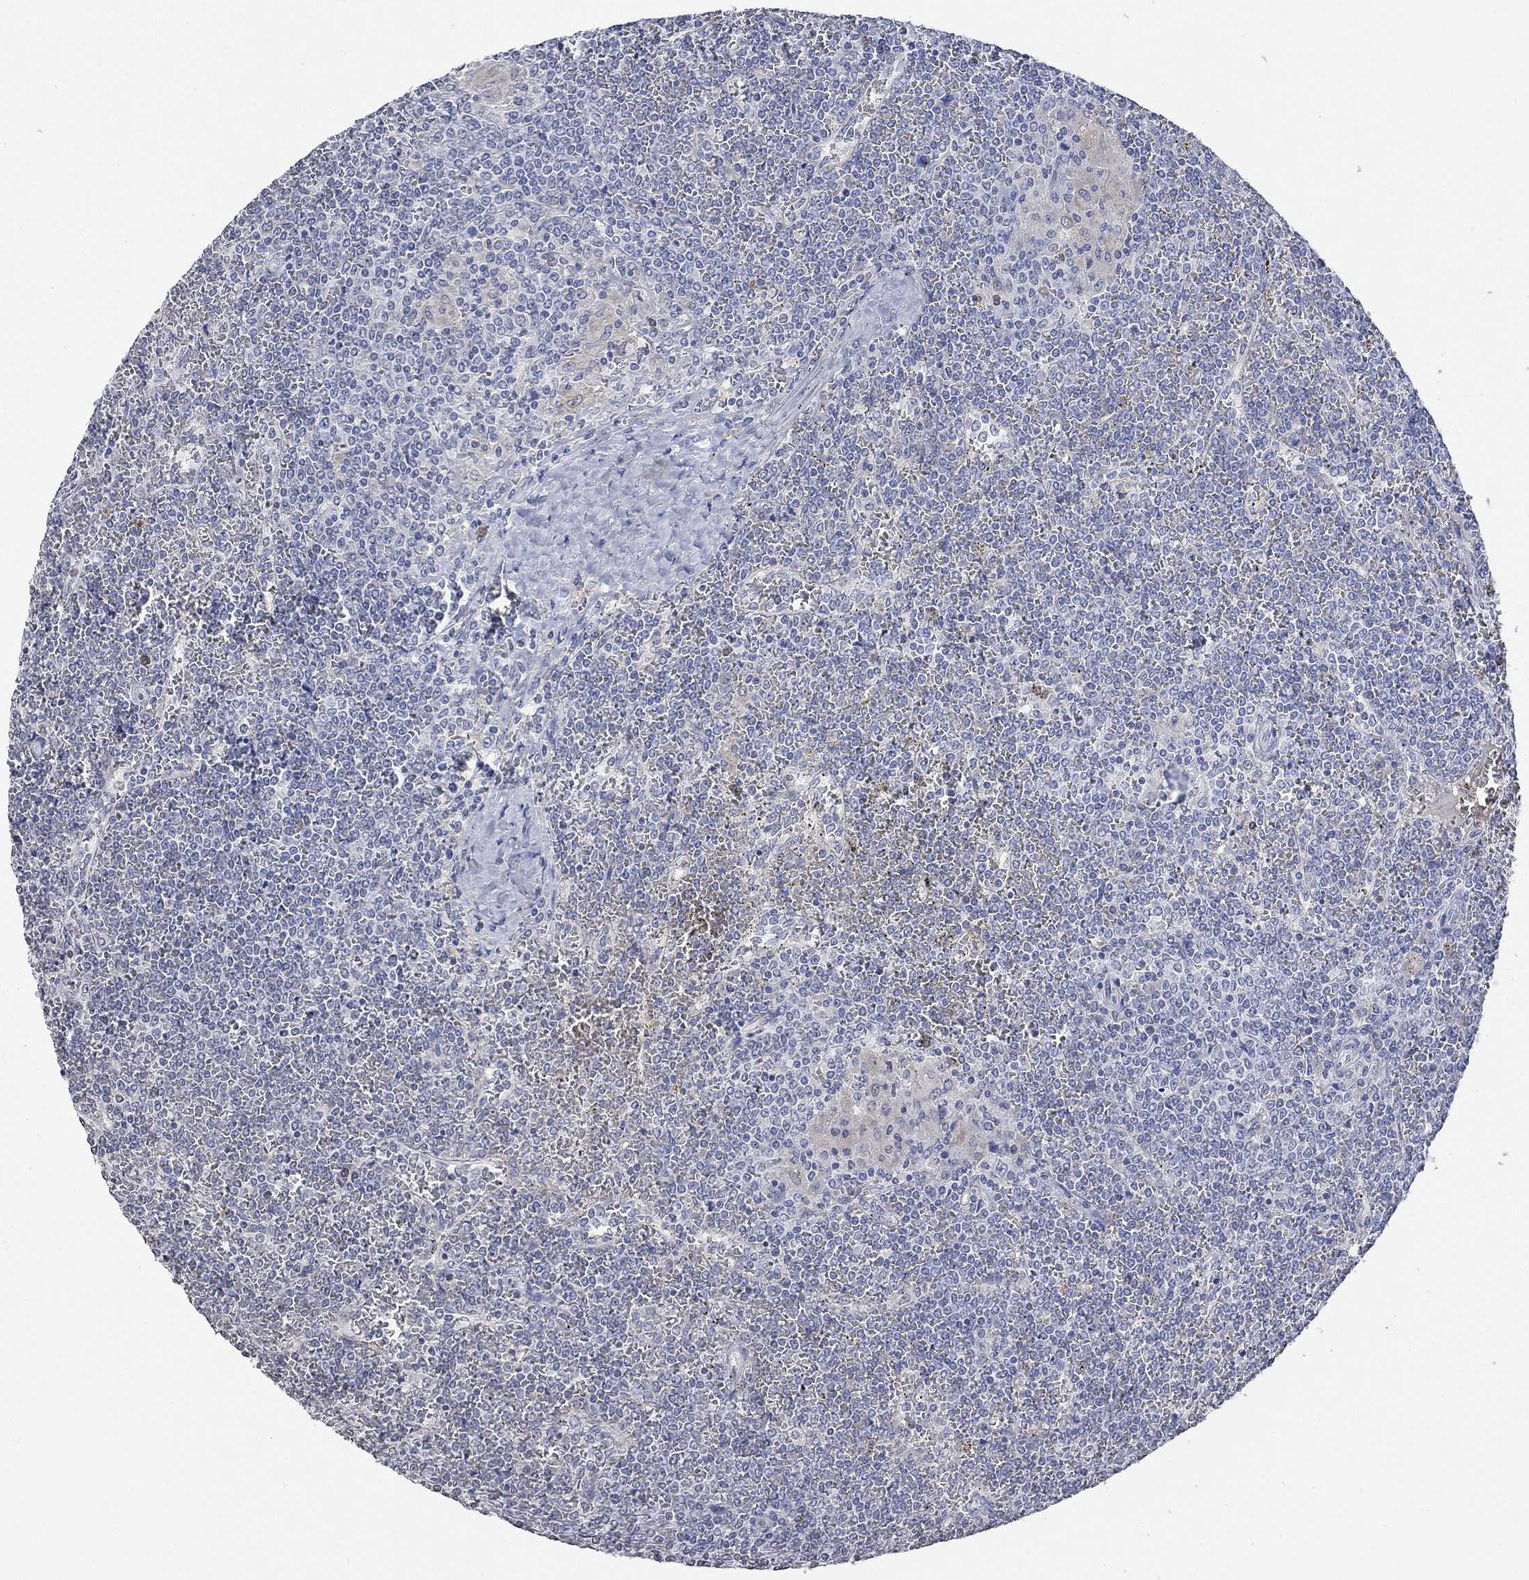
{"staining": {"intensity": "negative", "quantity": "none", "location": "none"}, "tissue": "lymphoma", "cell_type": "Tumor cells", "image_type": "cancer", "snomed": [{"axis": "morphology", "description": "Malignant lymphoma, non-Hodgkin's type, Low grade"}, {"axis": "topography", "description": "Spleen"}], "caption": "Immunohistochemistry image of malignant lymphoma, non-Hodgkin's type (low-grade) stained for a protein (brown), which displays no staining in tumor cells.", "gene": "TMEM255A", "patient": {"sex": "female", "age": 19}}